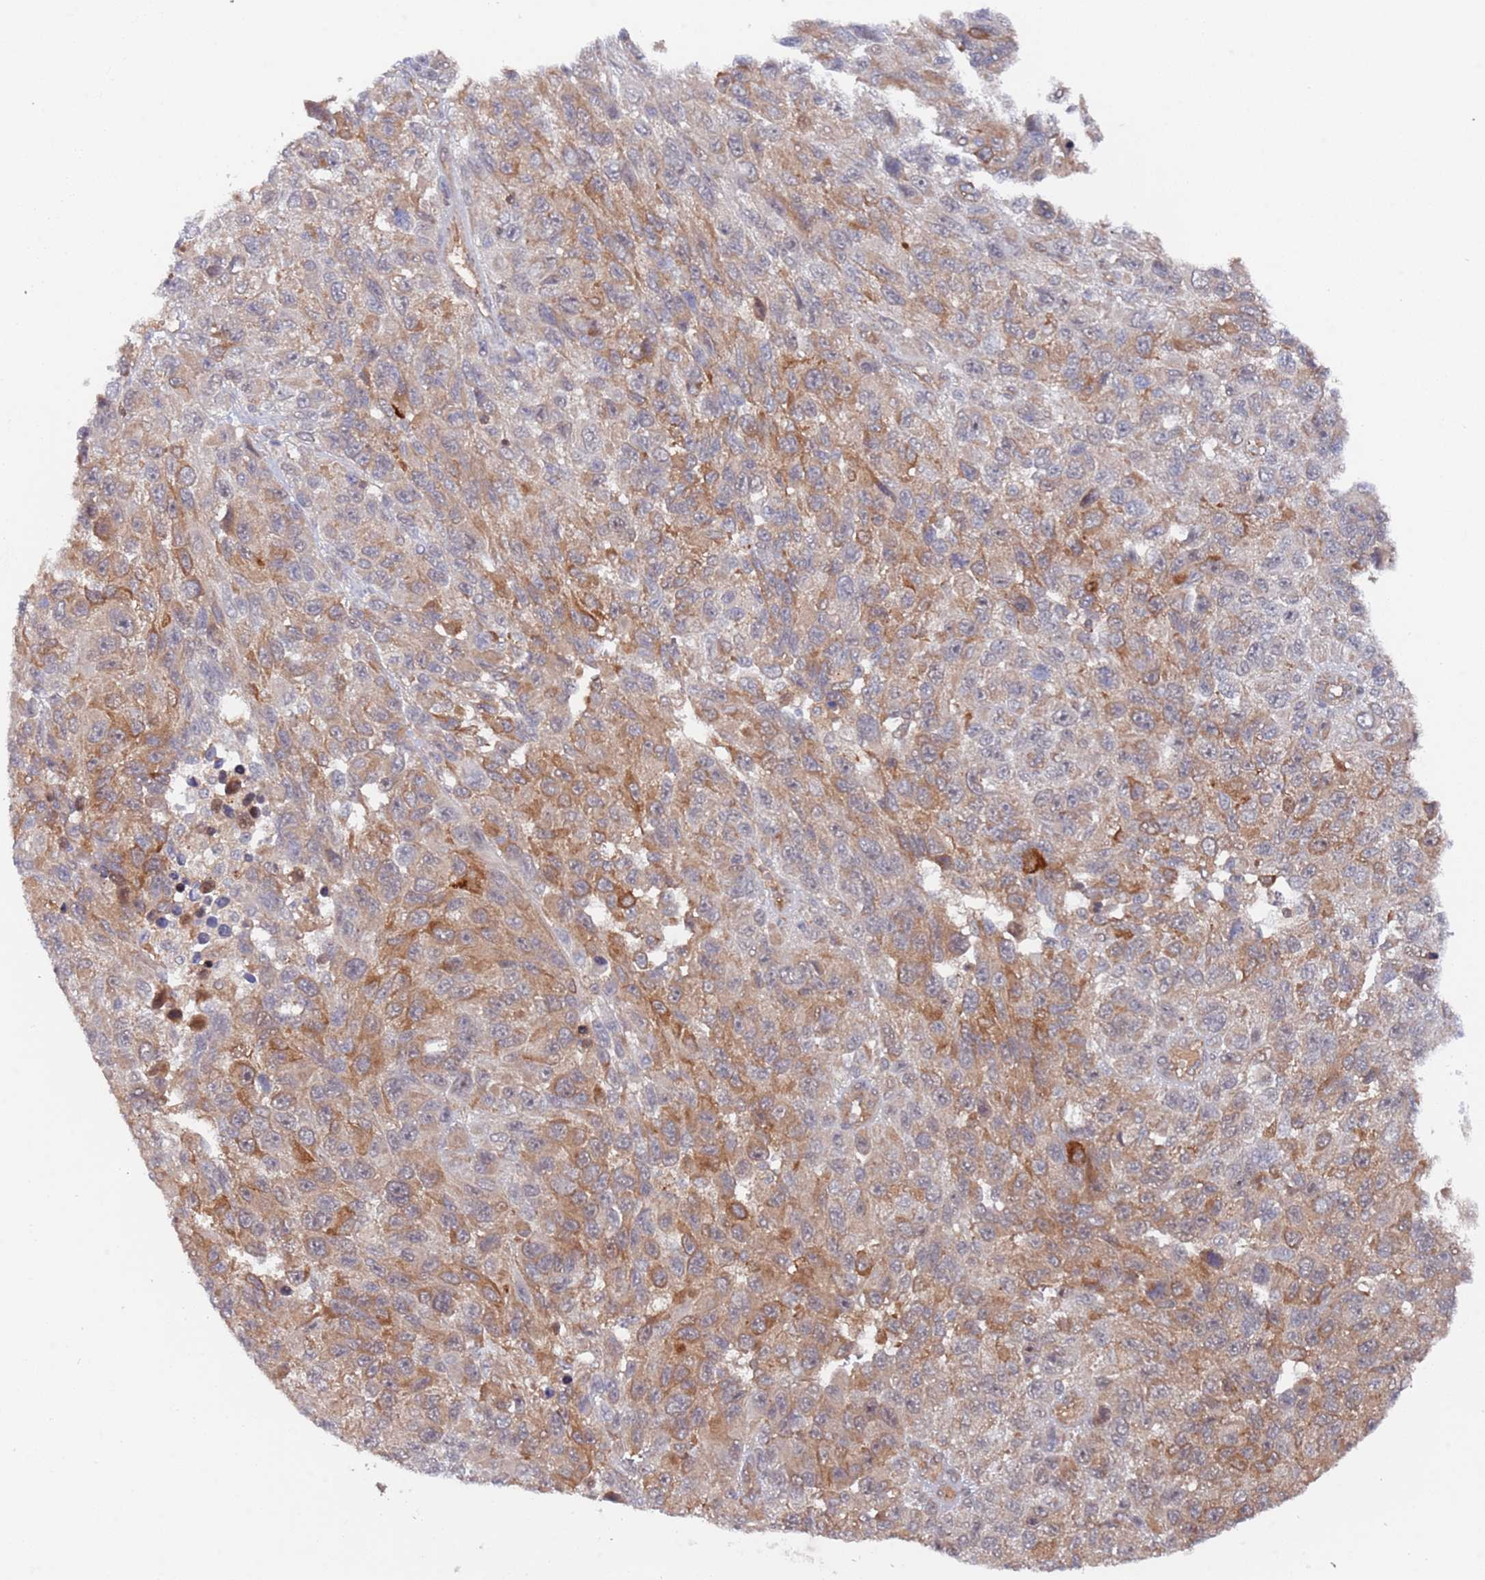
{"staining": {"intensity": "moderate", "quantity": "<25%", "location": "cytoplasmic/membranous"}, "tissue": "melanoma", "cell_type": "Tumor cells", "image_type": "cancer", "snomed": [{"axis": "morphology", "description": "Normal tissue, NOS"}, {"axis": "morphology", "description": "Malignant melanoma, NOS"}, {"axis": "topography", "description": "Skin"}], "caption": "Tumor cells demonstrate low levels of moderate cytoplasmic/membranous expression in about <25% of cells in melanoma. (DAB (3,3'-diaminobenzidine) = brown stain, brightfield microscopy at high magnification).", "gene": "DDX60", "patient": {"sex": "female", "age": 96}}